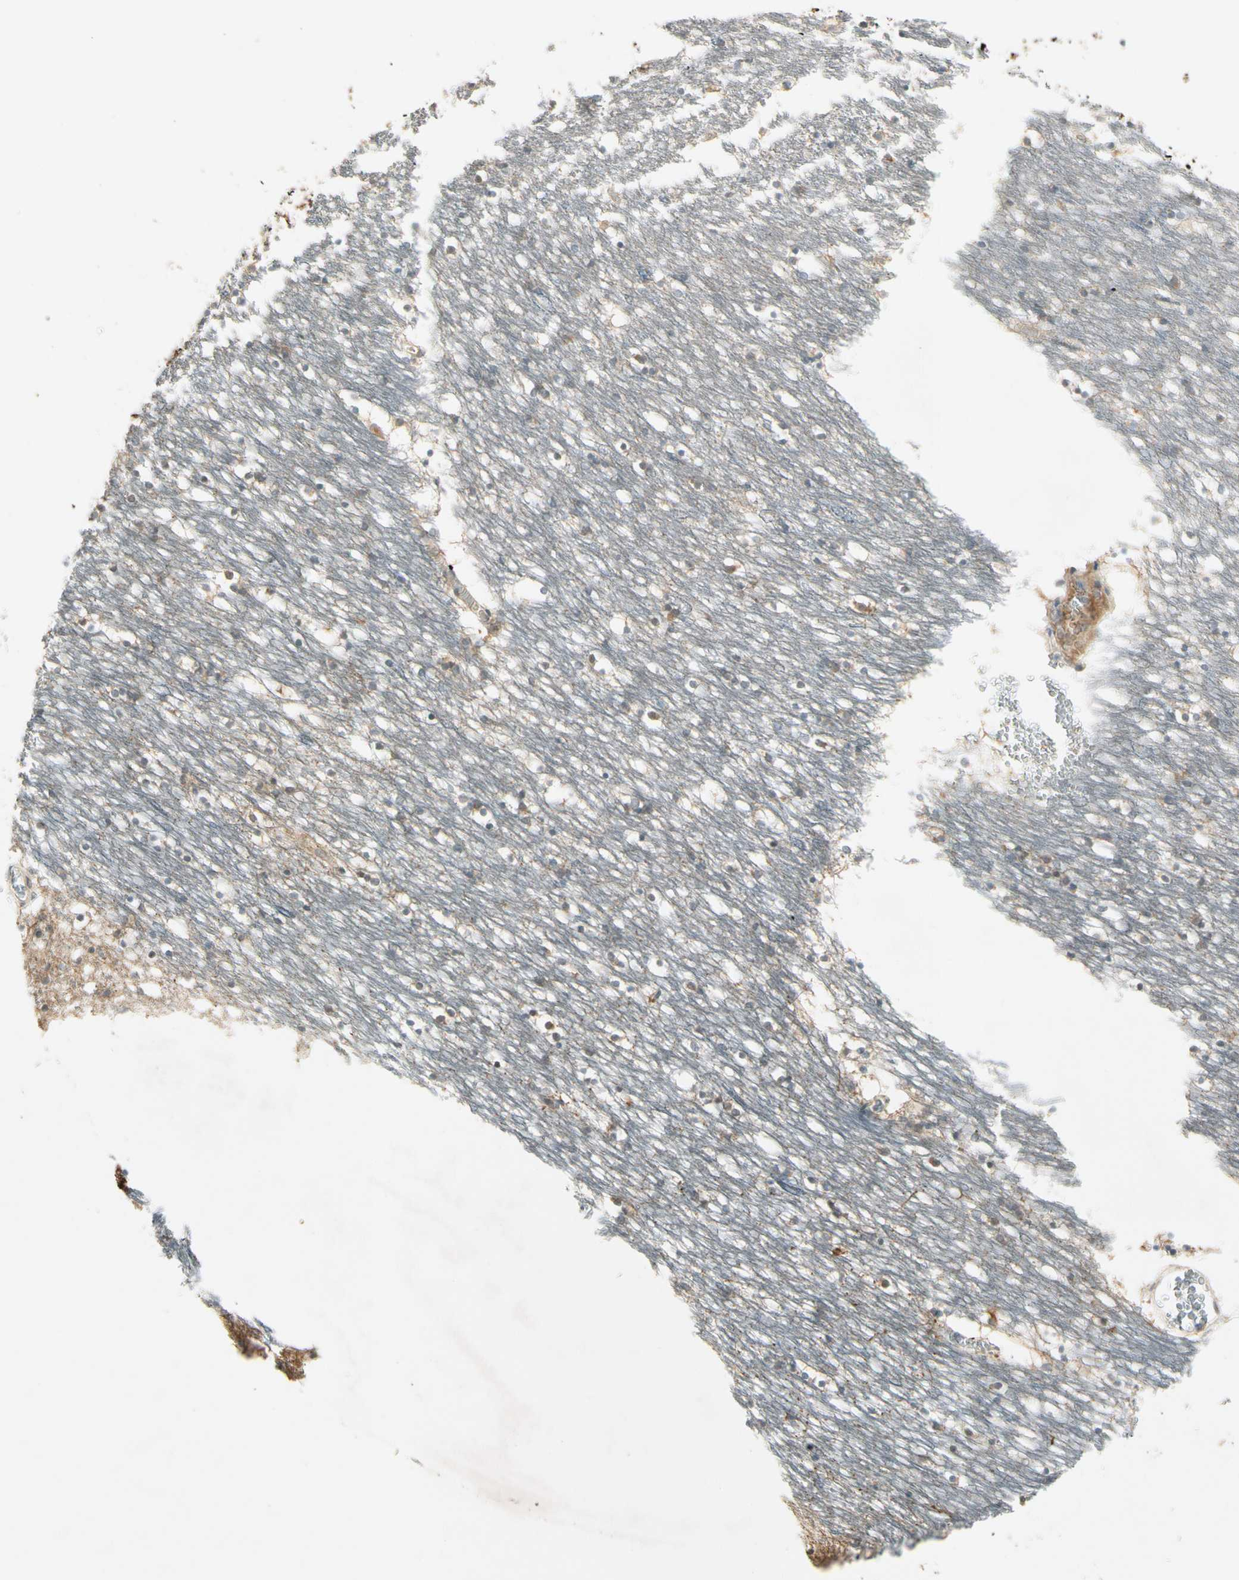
{"staining": {"intensity": "weak", "quantity": "<25%", "location": "cytoplasmic/membranous"}, "tissue": "caudate", "cell_type": "Glial cells", "image_type": "normal", "snomed": [{"axis": "morphology", "description": "Normal tissue, NOS"}, {"axis": "topography", "description": "Lateral ventricle wall"}], "caption": "A high-resolution micrograph shows immunohistochemistry (IHC) staining of normal caudate, which reveals no significant expression in glial cells. Brightfield microscopy of immunohistochemistry stained with DAB (brown) and hematoxylin (blue), captured at high magnification.", "gene": "ICAM5", "patient": {"sex": "male", "age": 45}}